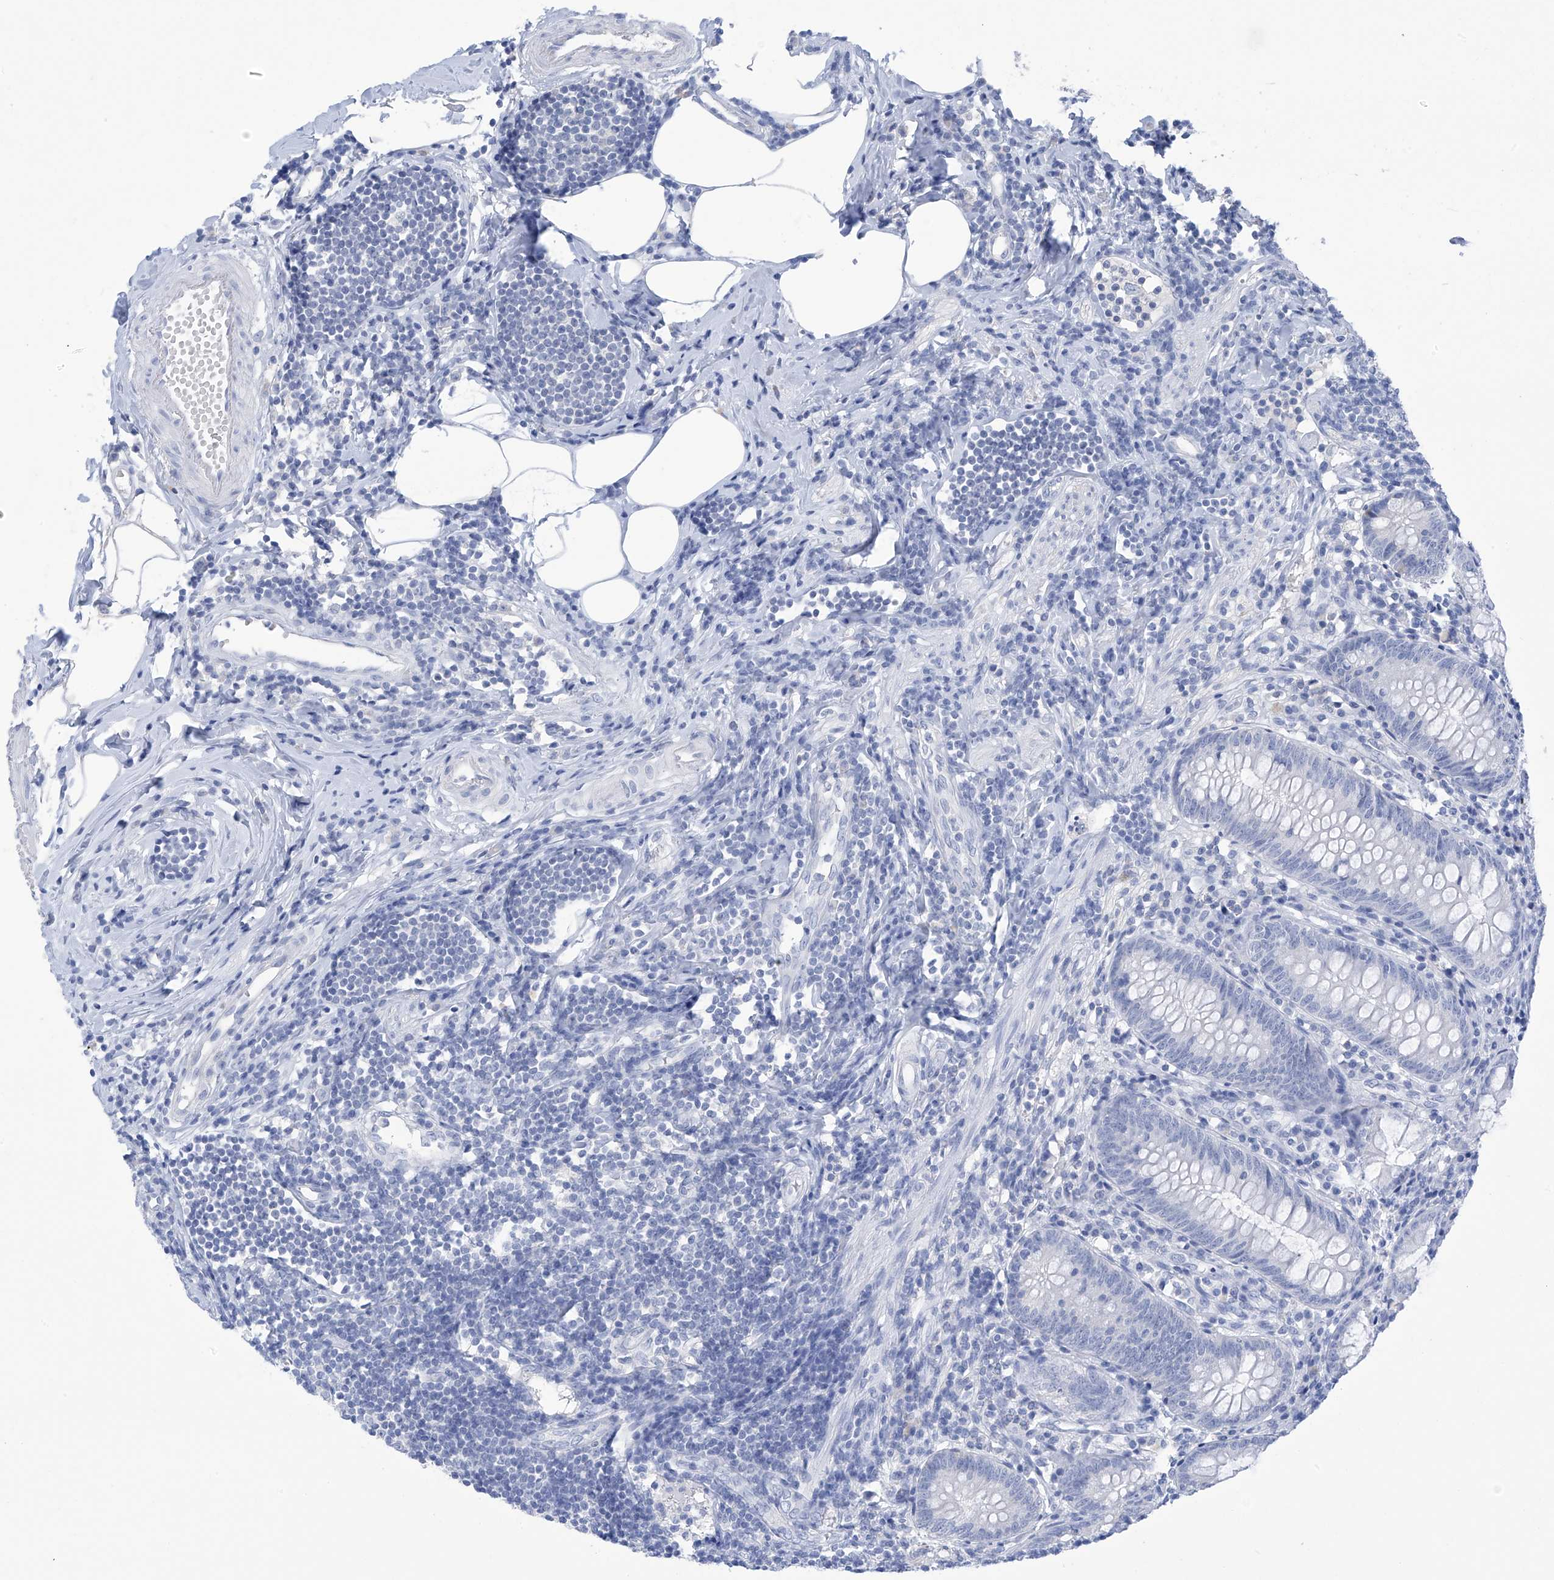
{"staining": {"intensity": "negative", "quantity": "none", "location": "none"}, "tissue": "appendix", "cell_type": "Glandular cells", "image_type": "normal", "snomed": [{"axis": "morphology", "description": "Normal tissue, NOS"}, {"axis": "topography", "description": "Appendix"}], "caption": "High magnification brightfield microscopy of normal appendix stained with DAB (3,3'-diaminobenzidine) (brown) and counterstained with hematoxylin (blue): glandular cells show no significant positivity.", "gene": "OGT", "patient": {"sex": "female", "age": 54}}